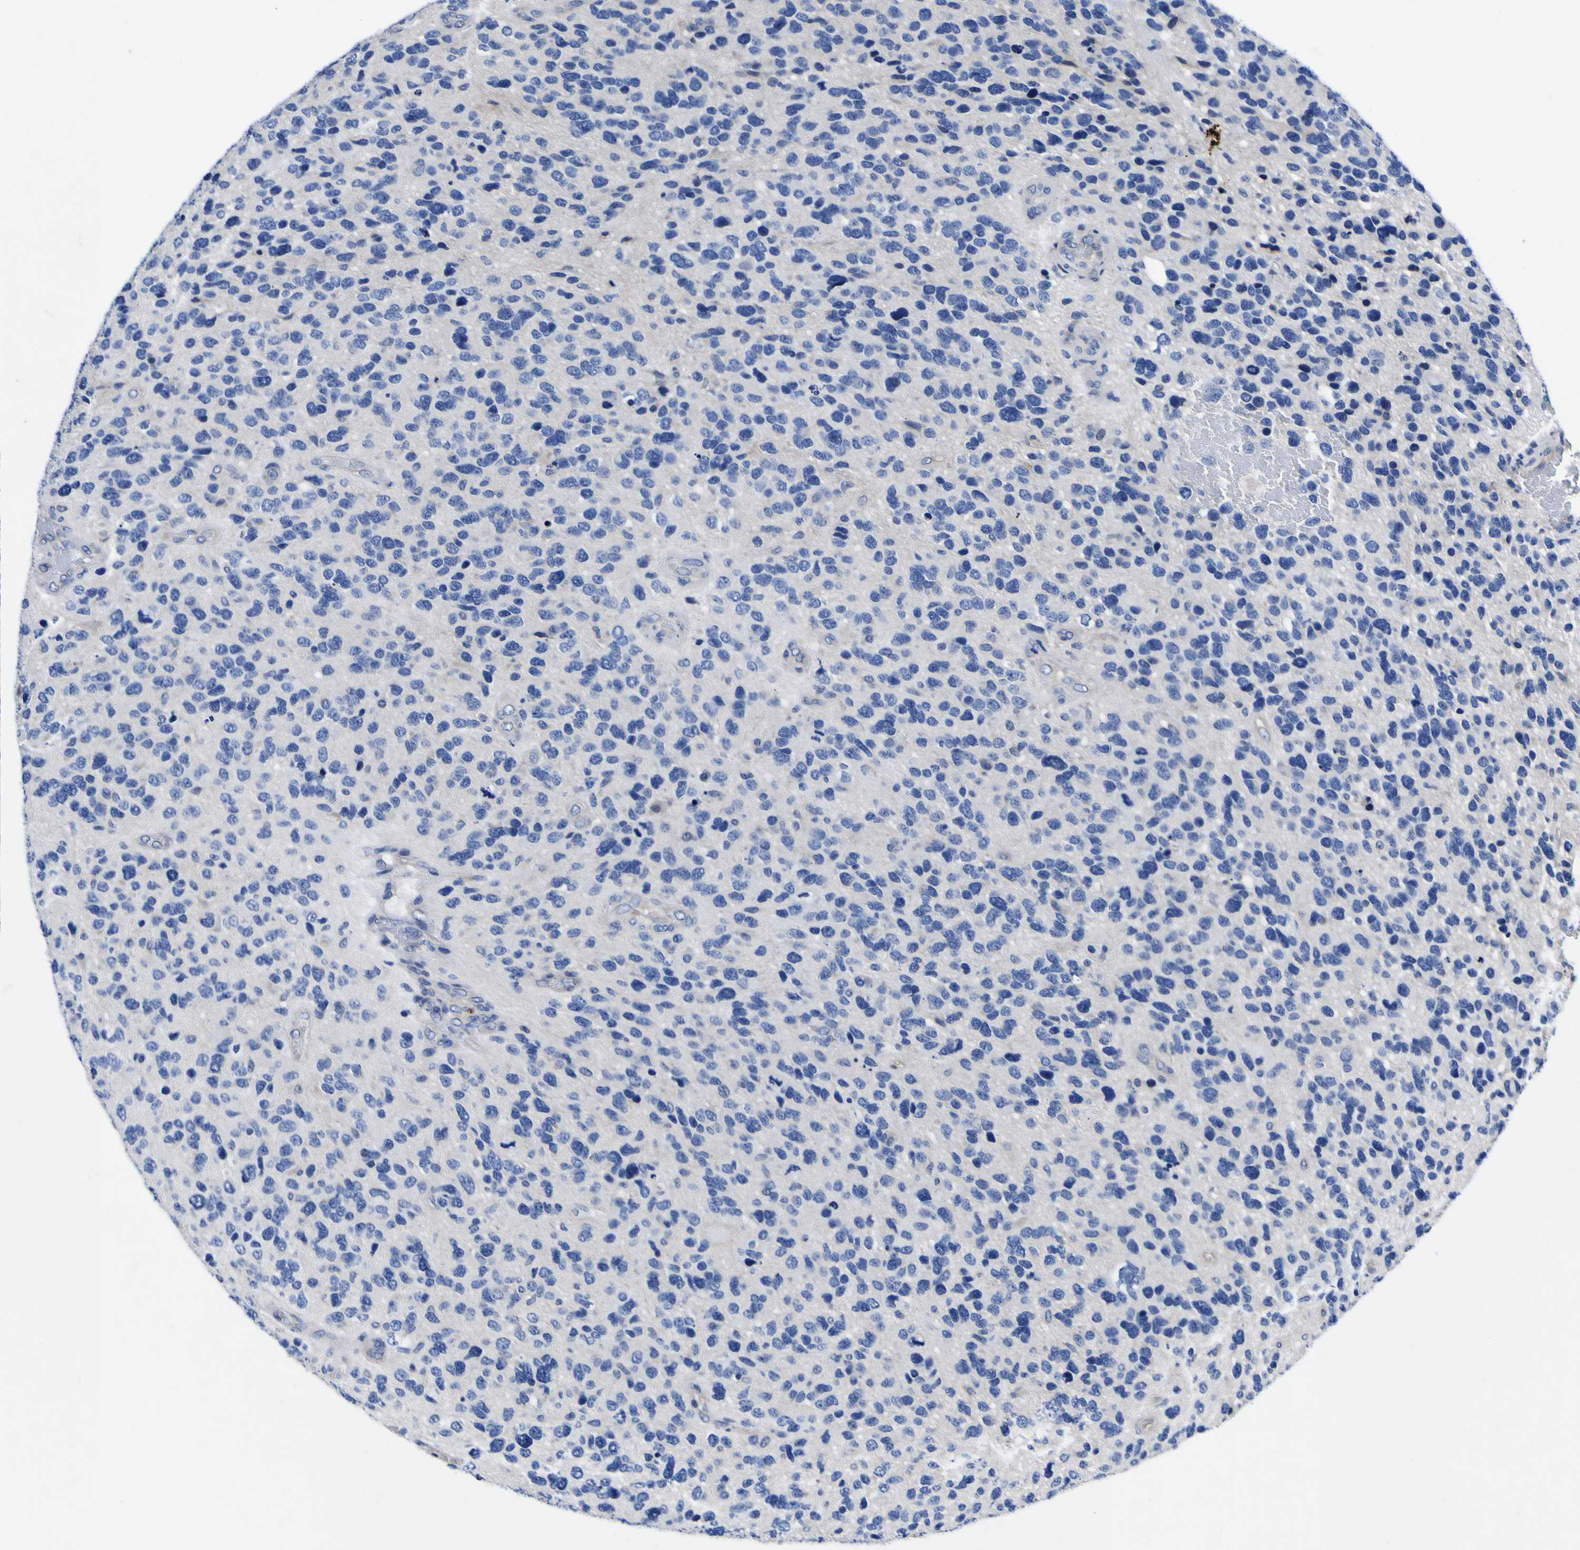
{"staining": {"intensity": "negative", "quantity": "none", "location": "none"}, "tissue": "glioma", "cell_type": "Tumor cells", "image_type": "cancer", "snomed": [{"axis": "morphology", "description": "Glioma, malignant, High grade"}, {"axis": "topography", "description": "Brain"}], "caption": "This is a micrograph of immunohistochemistry (IHC) staining of glioma, which shows no positivity in tumor cells.", "gene": "VASN", "patient": {"sex": "female", "age": 58}}